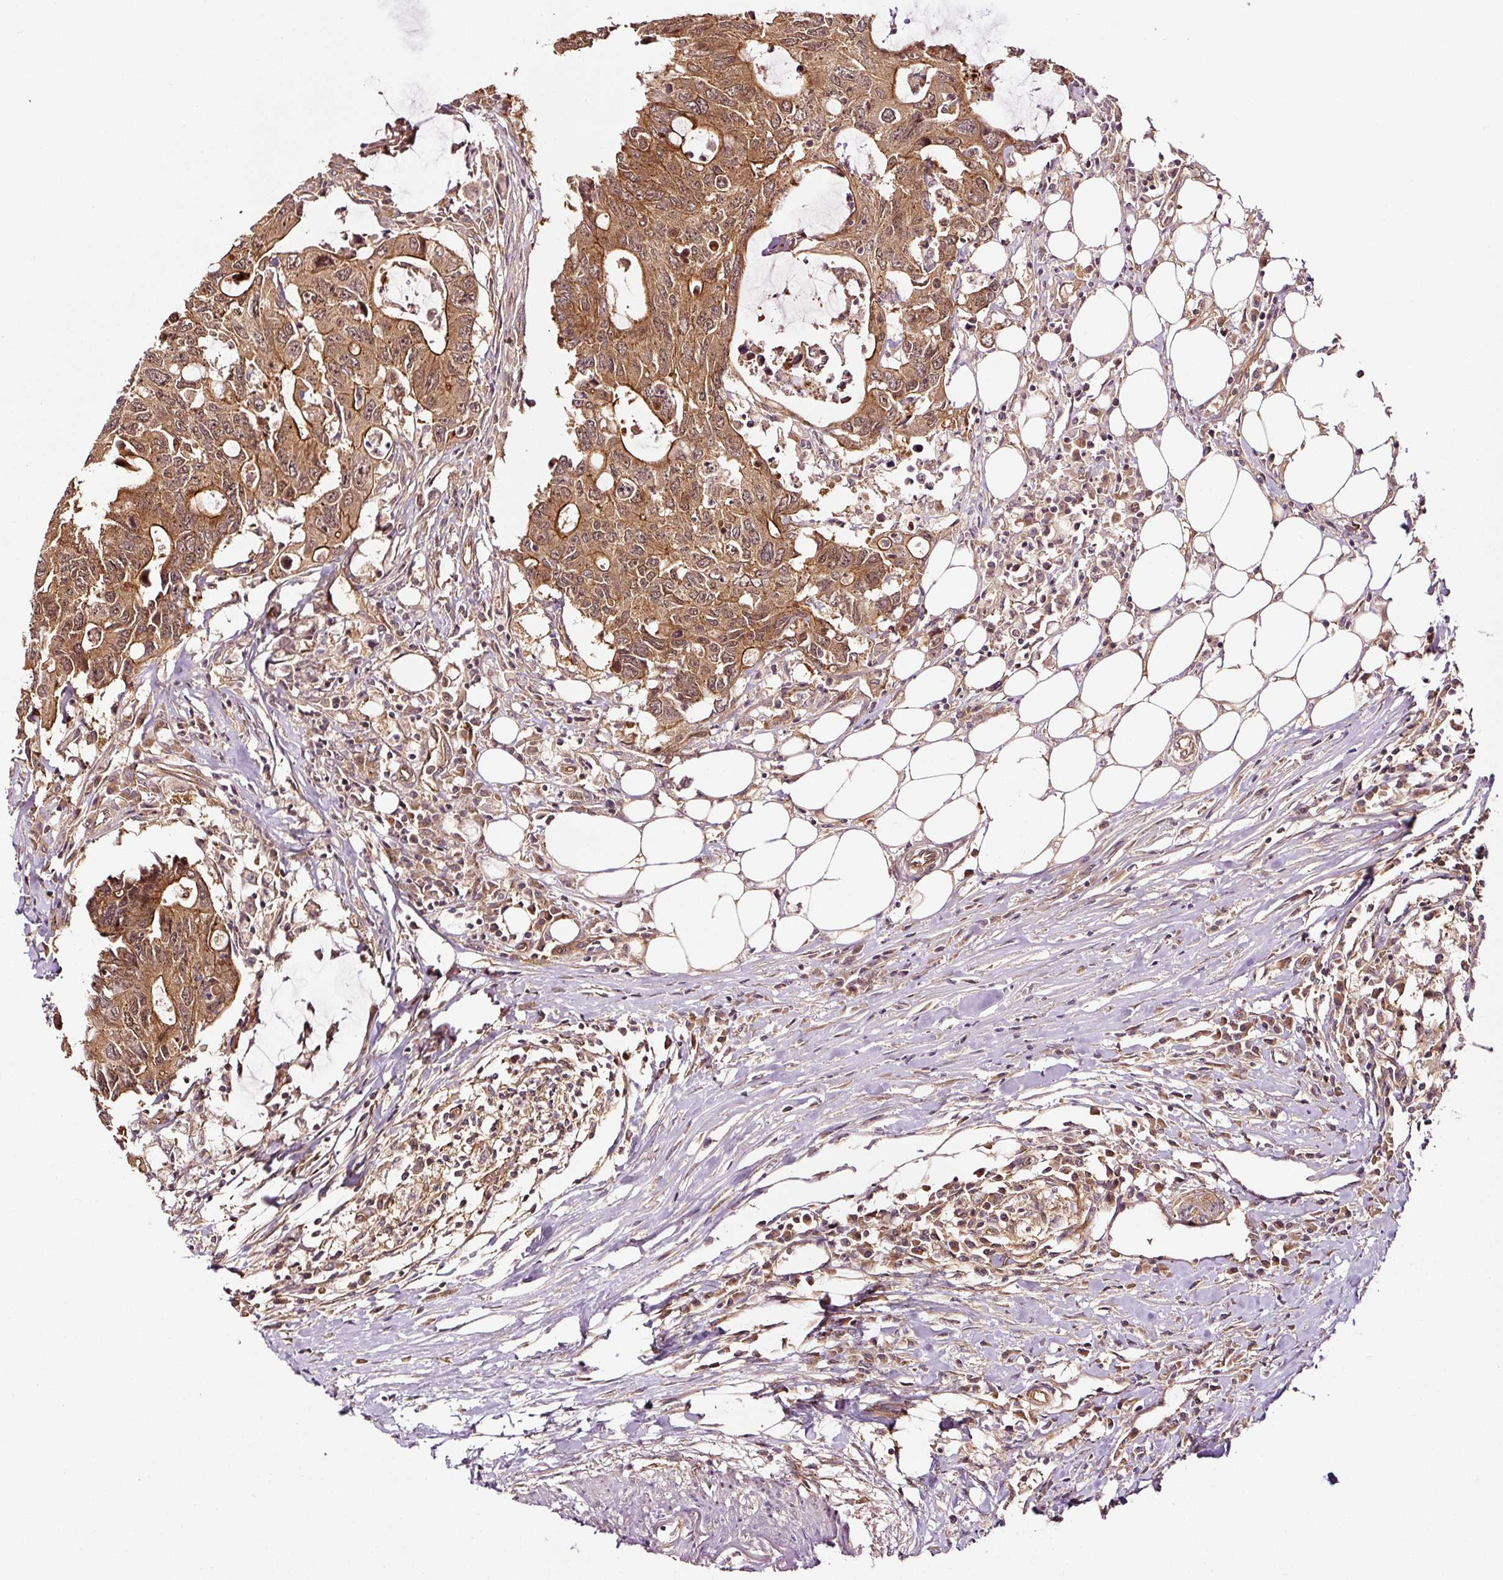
{"staining": {"intensity": "moderate", "quantity": ">75%", "location": "cytoplasmic/membranous,nuclear"}, "tissue": "colorectal cancer", "cell_type": "Tumor cells", "image_type": "cancer", "snomed": [{"axis": "morphology", "description": "Adenocarcinoma, NOS"}, {"axis": "topography", "description": "Colon"}], "caption": "Protein expression analysis of human colorectal adenocarcinoma reveals moderate cytoplasmic/membranous and nuclear staining in approximately >75% of tumor cells.", "gene": "METAP1", "patient": {"sex": "male", "age": 71}}